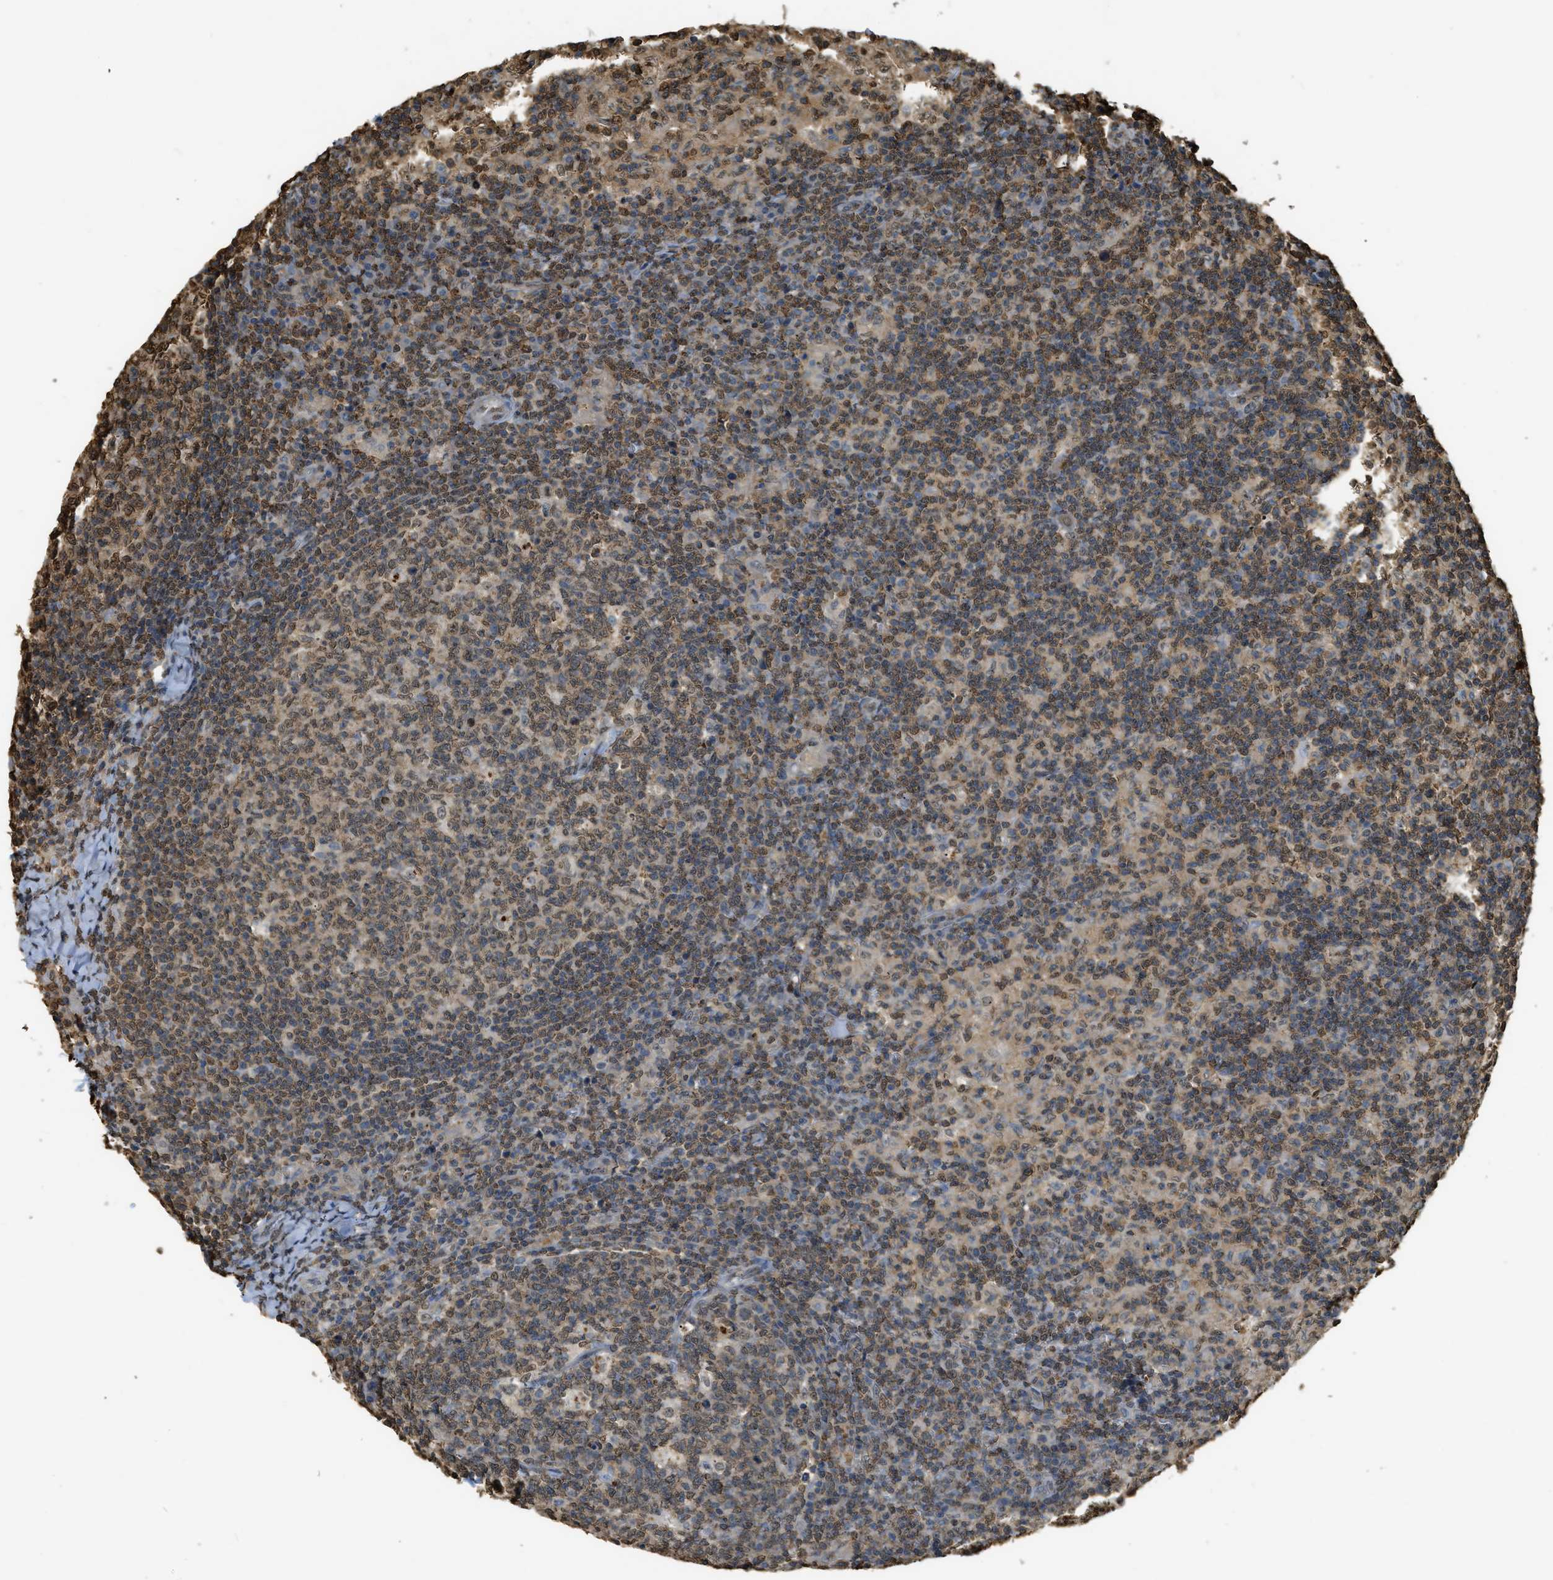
{"staining": {"intensity": "moderate", "quantity": "25%-75%", "location": "nuclear"}, "tissue": "lymph node", "cell_type": "Germinal center cells", "image_type": "normal", "snomed": [{"axis": "morphology", "description": "Normal tissue, NOS"}, {"axis": "morphology", "description": "Inflammation, NOS"}, {"axis": "topography", "description": "Lymph node"}], "caption": "This is an image of IHC staining of normal lymph node, which shows moderate staining in the nuclear of germinal center cells.", "gene": "NR5A2", "patient": {"sex": "male", "age": 55}}